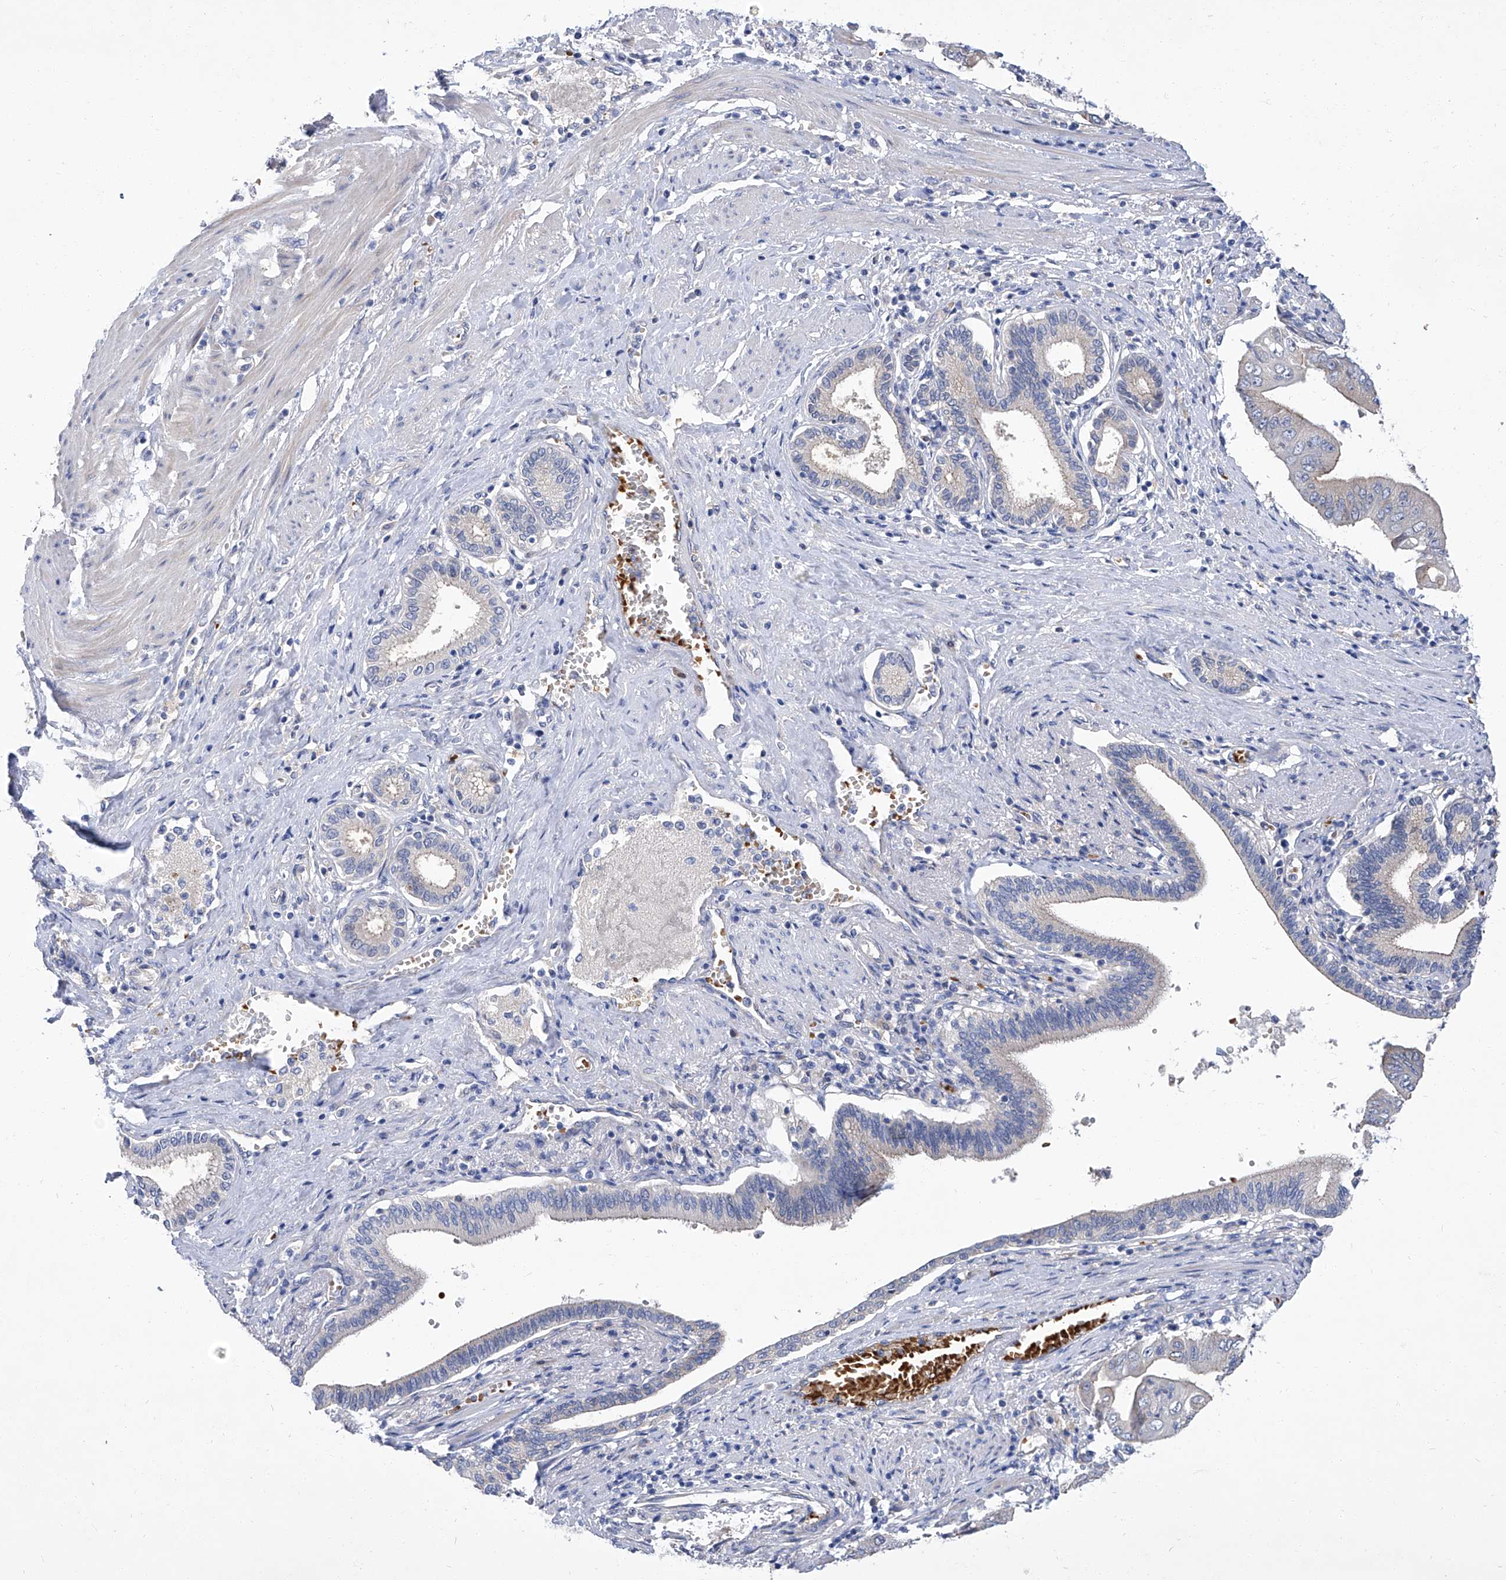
{"staining": {"intensity": "weak", "quantity": "<25%", "location": "cytoplasmic/membranous"}, "tissue": "pancreatic cancer", "cell_type": "Tumor cells", "image_type": "cancer", "snomed": [{"axis": "morphology", "description": "Adenocarcinoma, NOS"}, {"axis": "topography", "description": "Pancreas"}], "caption": "There is no significant staining in tumor cells of pancreatic cancer.", "gene": "PARD3", "patient": {"sex": "female", "age": 77}}